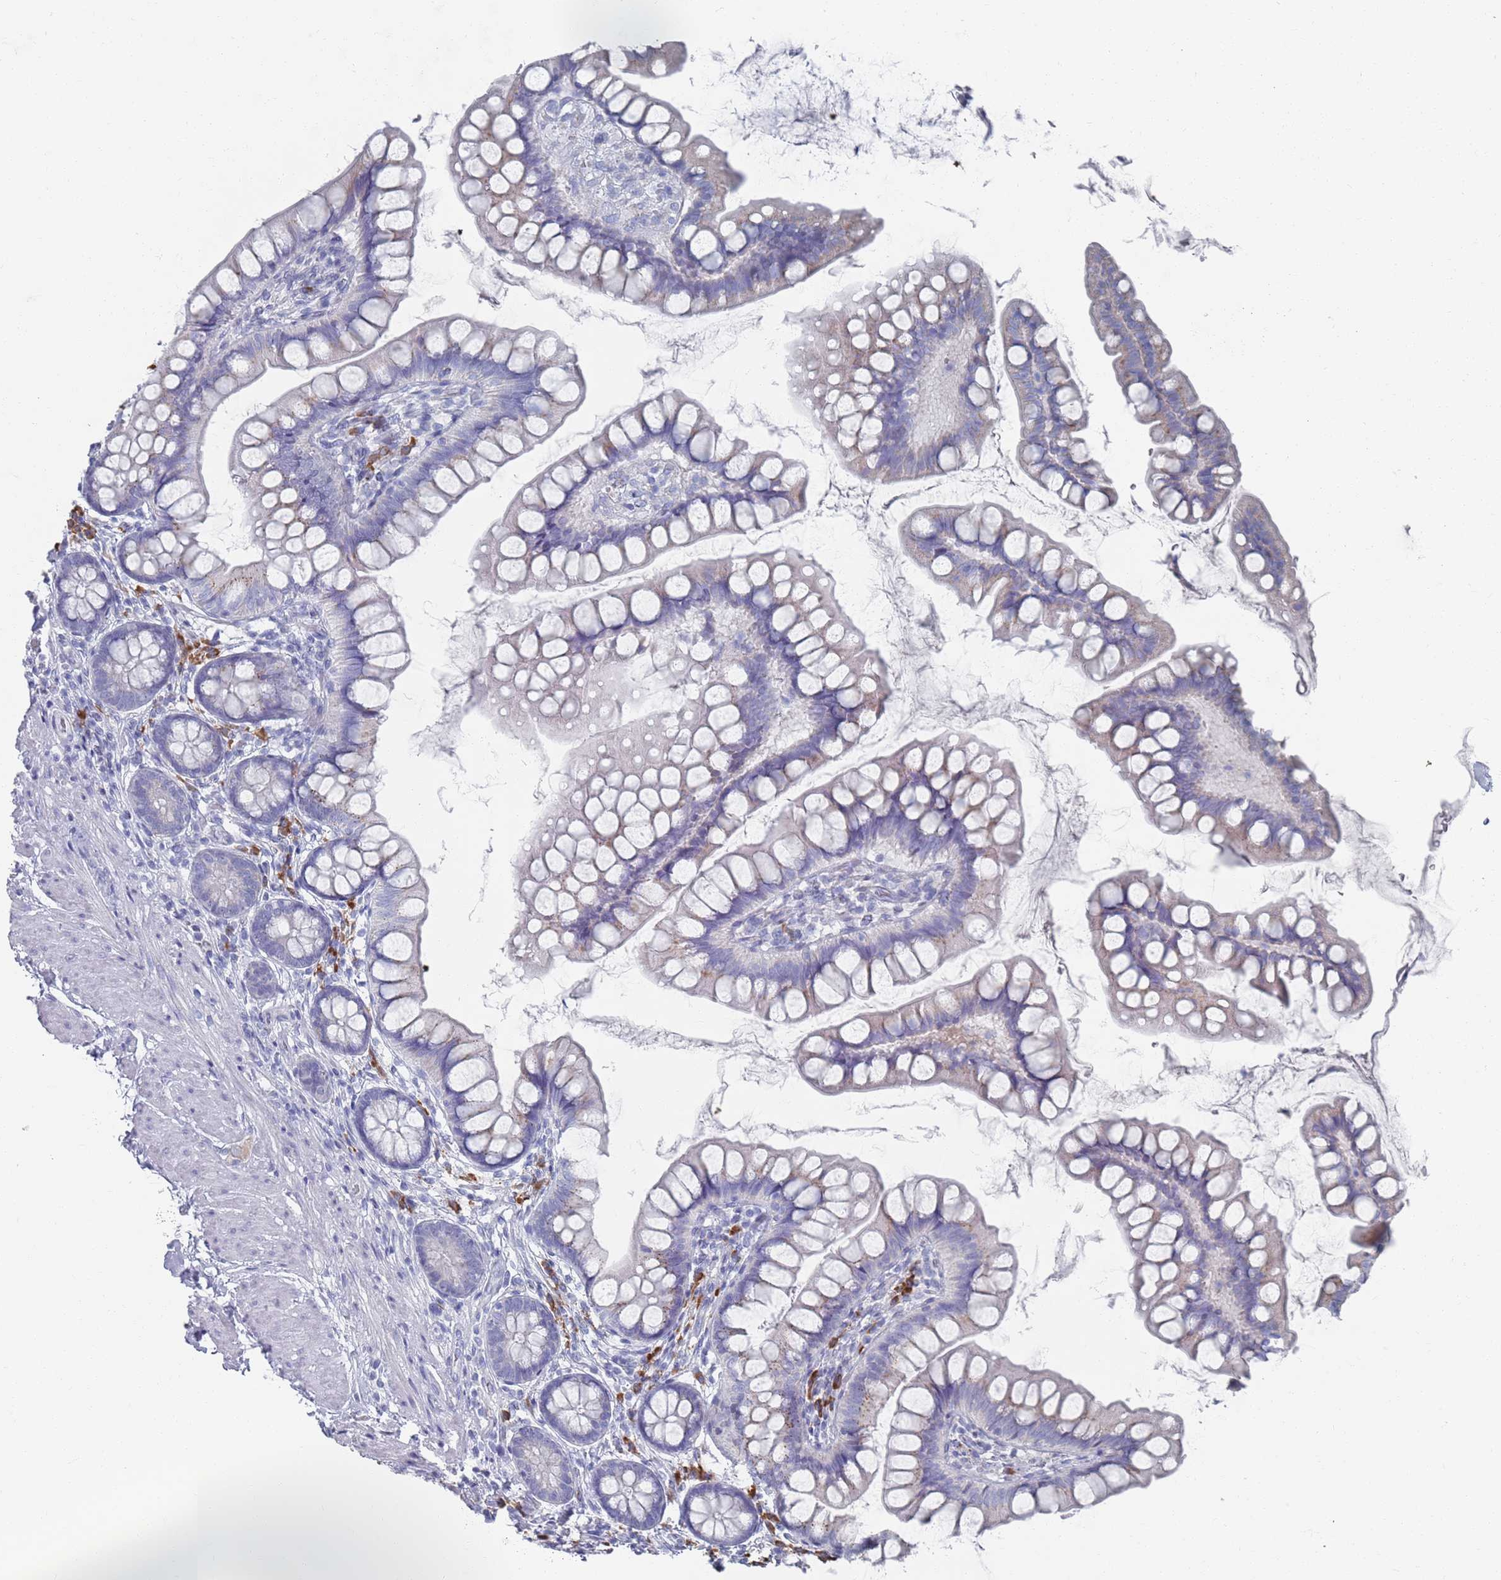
{"staining": {"intensity": "weak", "quantity": "<25%", "location": "cytoplasmic/membranous"}, "tissue": "small intestine", "cell_type": "Glandular cells", "image_type": "normal", "snomed": [{"axis": "morphology", "description": "Normal tissue, NOS"}, {"axis": "topography", "description": "Small intestine"}], "caption": "An IHC histopathology image of normal small intestine is shown. There is no staining in glandular cells of small intestine.", "gene": "MAT1A", "patient": {"sex": "male", "age": 70}}